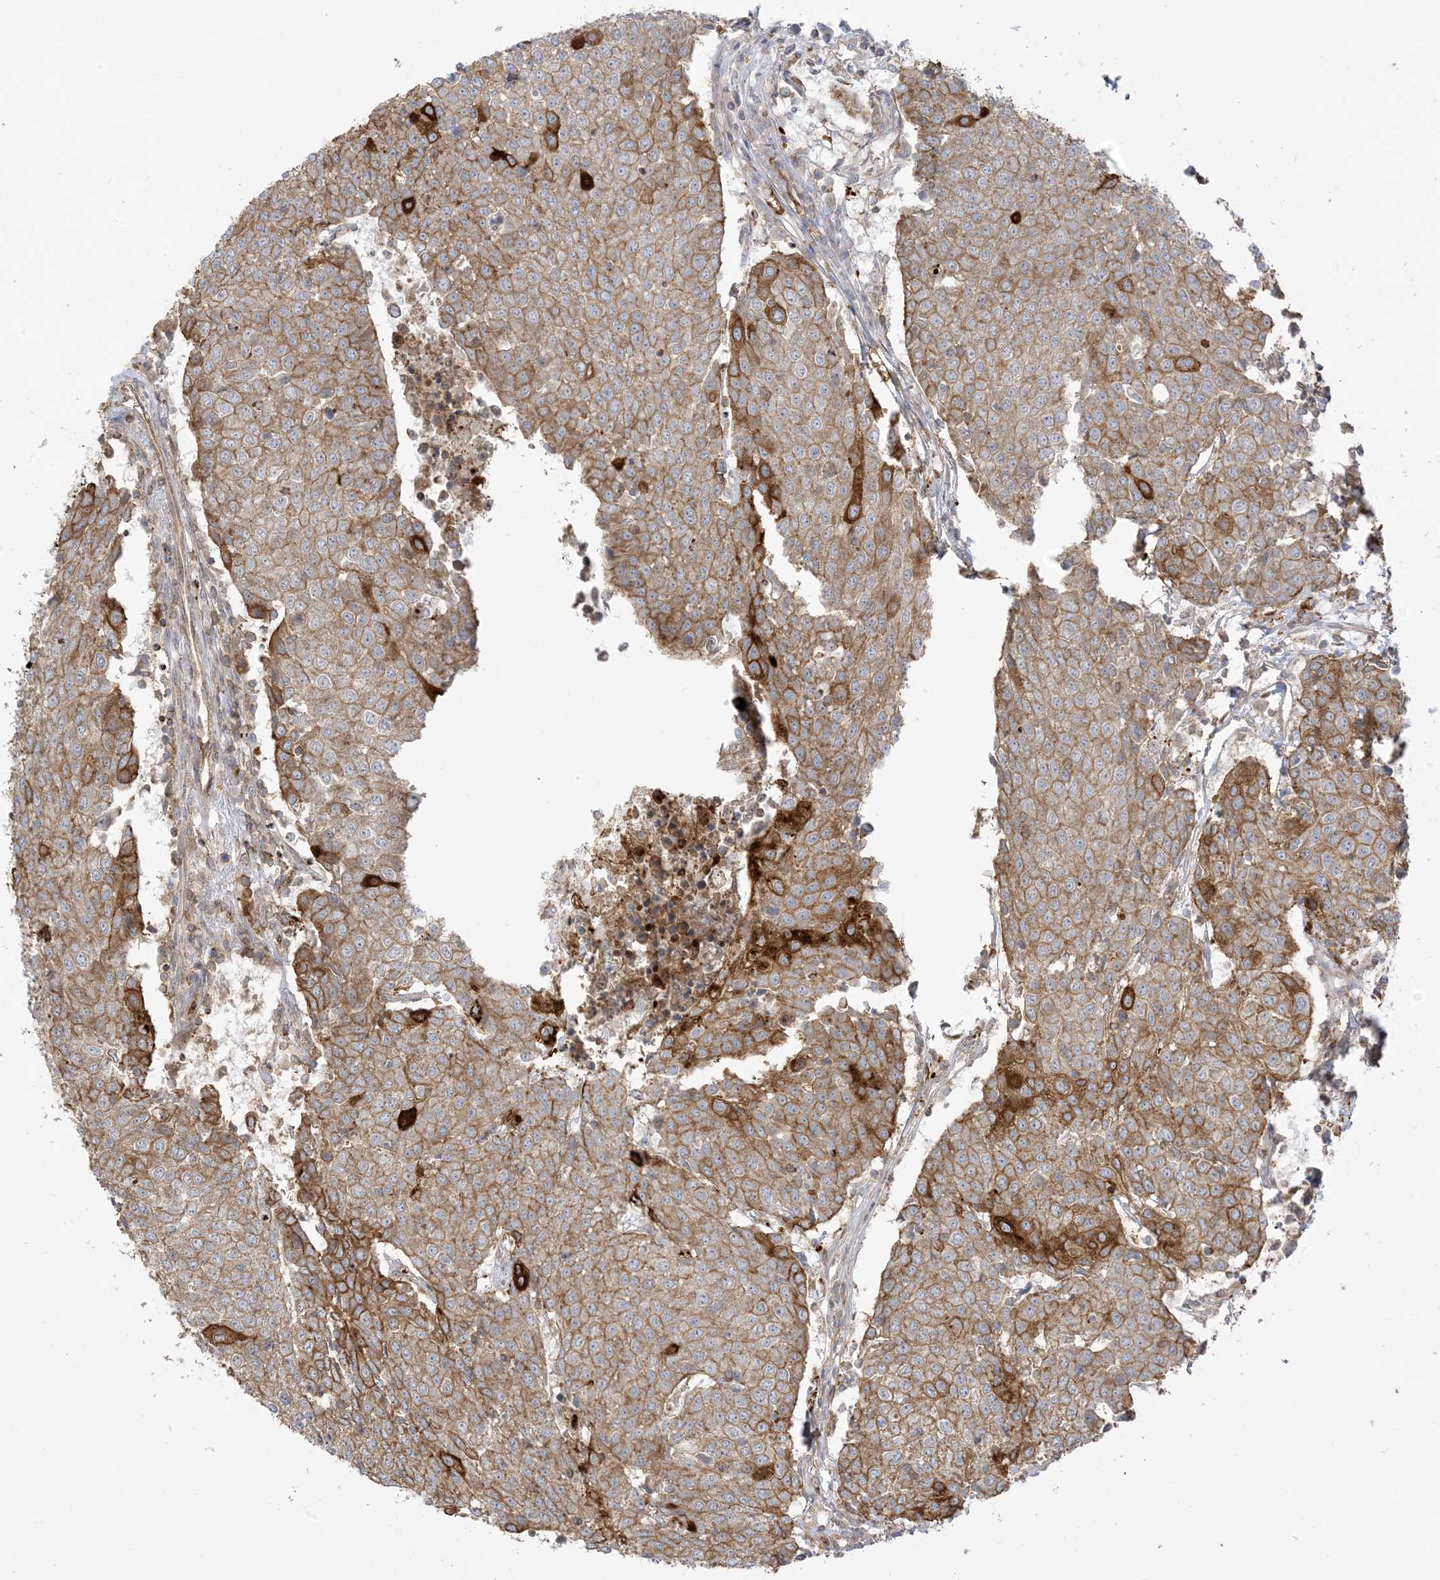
{"staining": {"intensity": "strong", "quantity": "25%-75%", "location": "cytoplasmic/membranous"}, "tissue": "urothelial cancer", "cell_type": "Tumor cells", "image_type": "cancer", "snomed": [{"axis": "morphology", "description": "Urothelial carcinoma, High grade"}, {"axis": "topography", "description": "Urinary bladder"}], "caption": "Urothelial carcinoma (high-grade) tissue reveals strong cytoplasmic/membranous staining in approximately 25%-75% of tumor cells, visualized by immunohistochemistry.", "gene": "ICMT", "patient": {"sex": "female", "age": 85}}